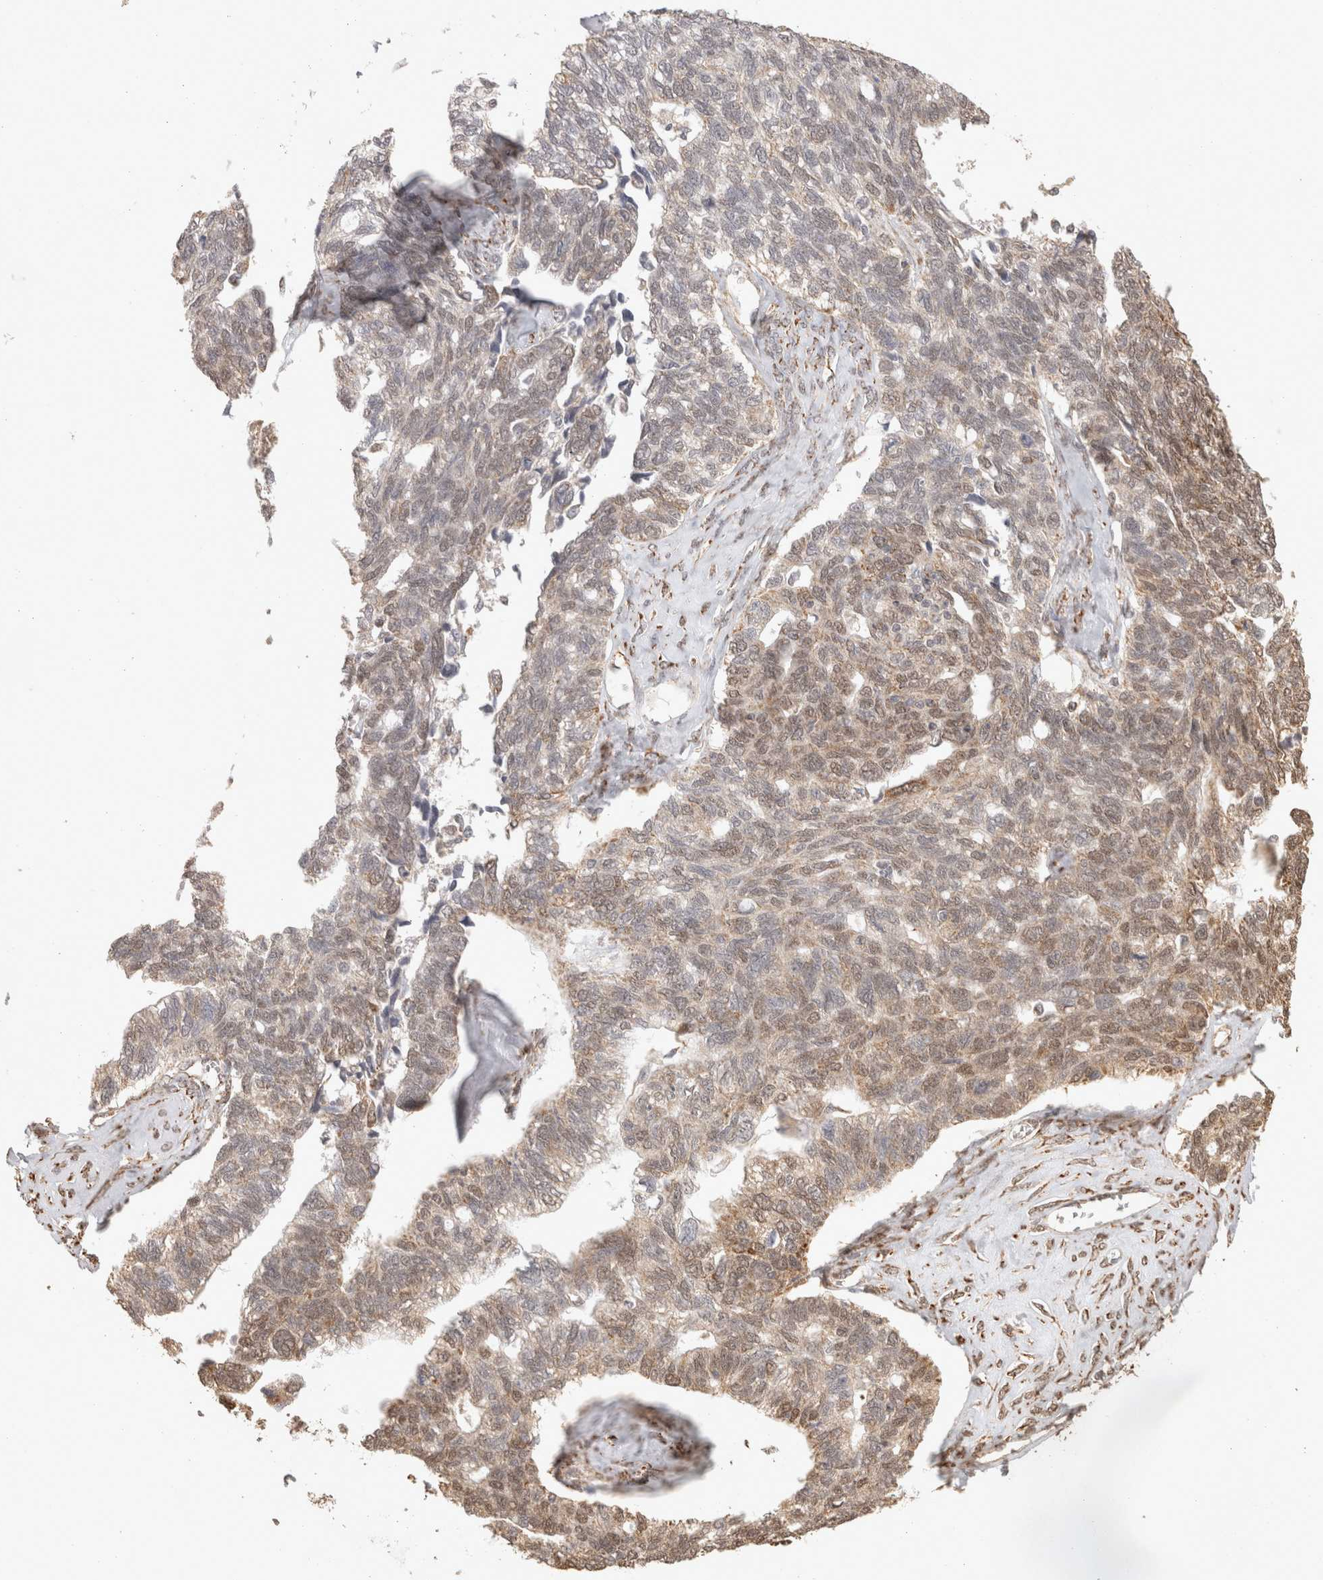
{"staining": {"intensity": "moderate", "quantity": "<25%", "location": "cytoplasmic/membranous,nuclear"}, "tissue": "ovarian cancer", "cell_type": "Tumor cells", "image_type": "cancer", "snomed": [{"axis": "morphology", "description": "Cystadenocarcinoma, serous, NOS"}, {"axis": "topography", "description": "Ovary"}], "caption": "Immunohistochemistry (IHC) photomicrograph of neoplastic tissue: ovarian serous cystadenocarcinoma stained using immunohistochemistry (IHC) shows low levels of moderate protein expression localized specifically in the cytoplasmic/membranous and nuclear of tumor cells, appearing as a cytoplasmic/membranous and nuclear brown color.", "gene": "BNIP3L", "patient": {"sex": "female", "age": 79}}